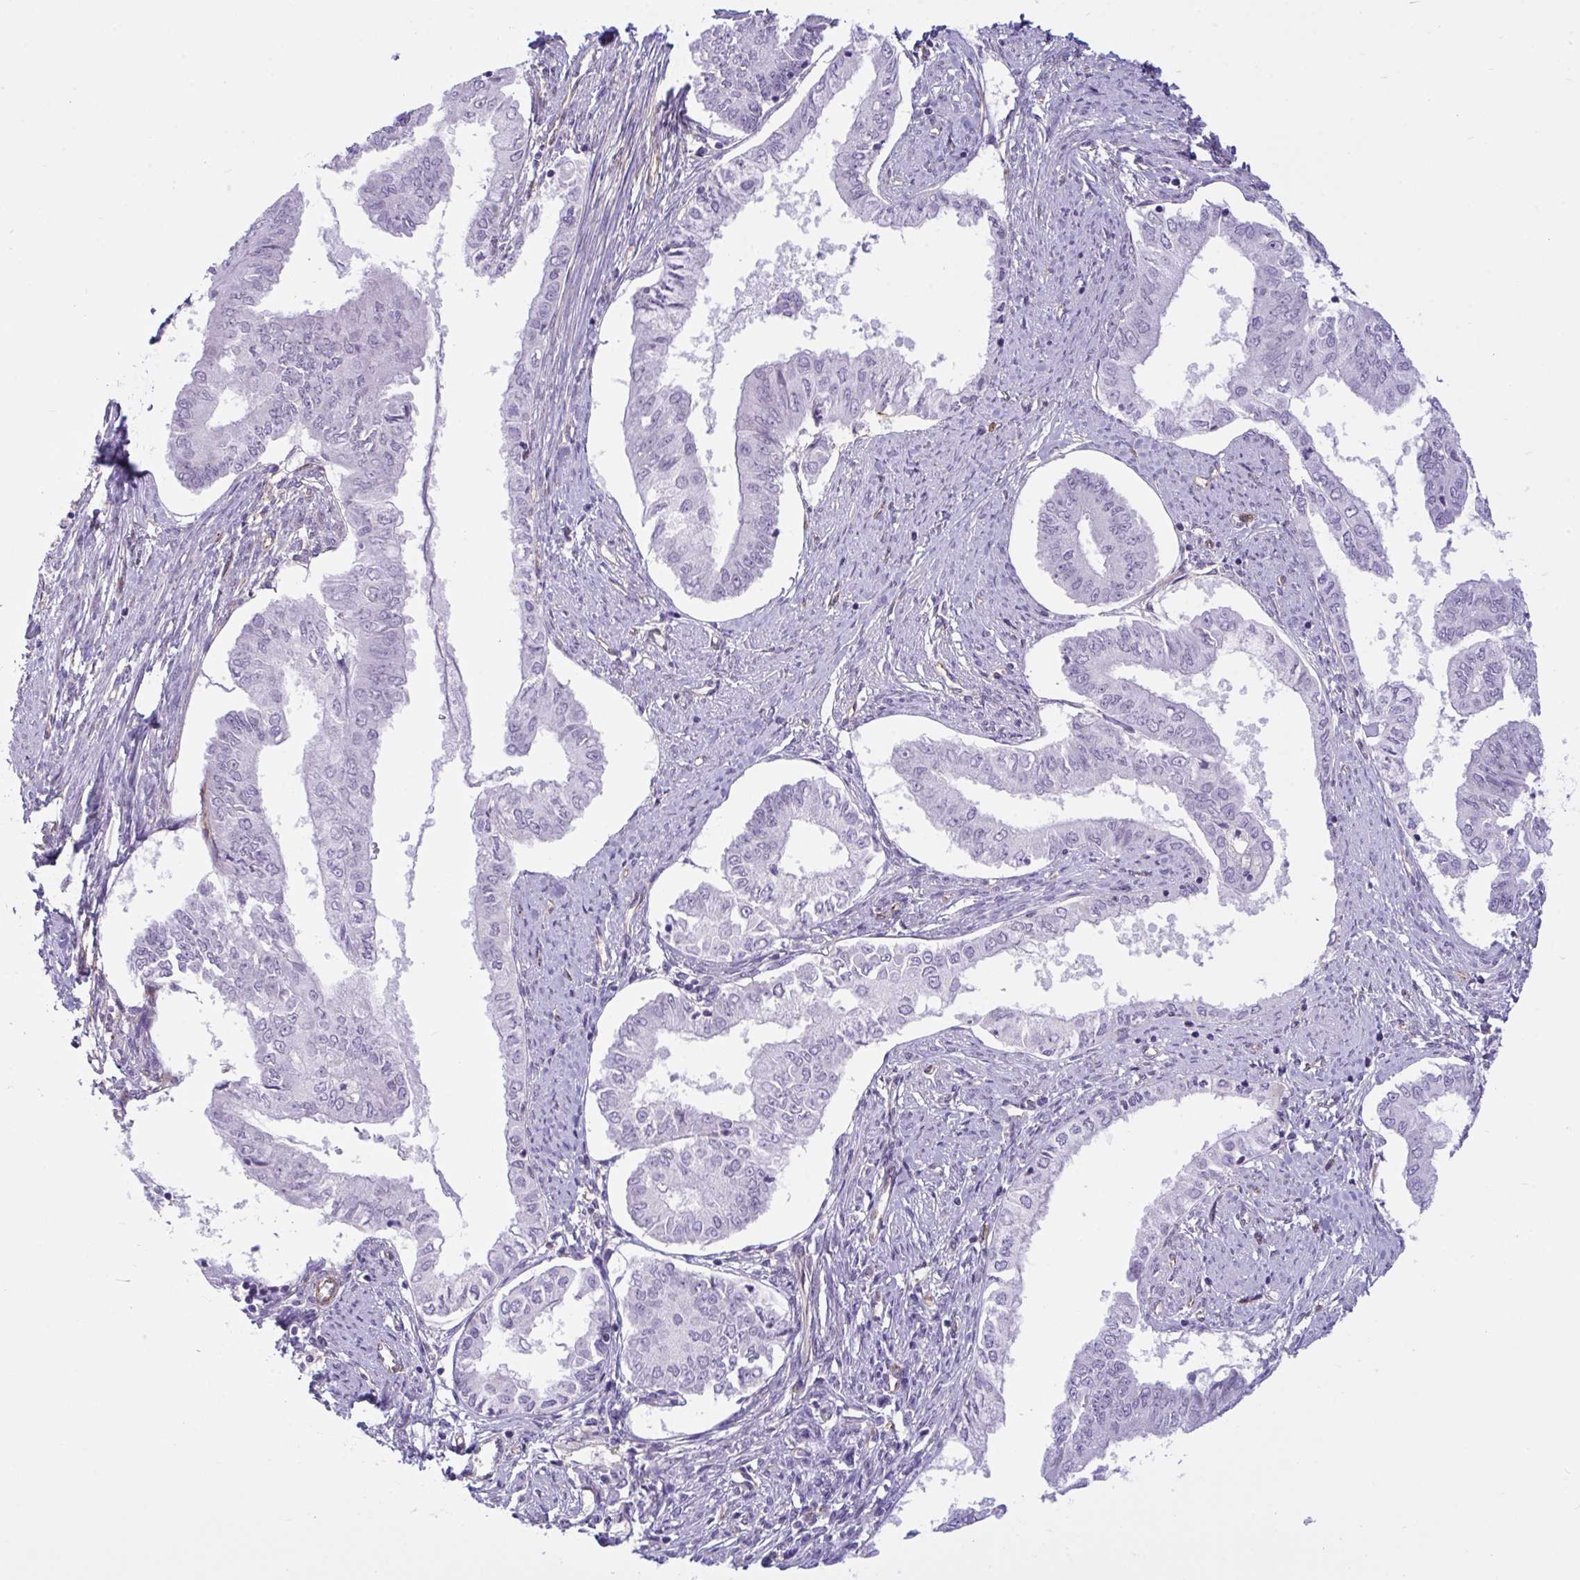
{"staining": {"intensity": "negative", "quantity": "none", "location": "none"}, "tissue": "endometrial cancer", "cell_type": "Tumor cells", "image_type": "cancer", "snomed": [{"axis": "morphology", "description": "Adenocarcinoma, NOS"}, {"axis": "topography", "description": "Endometrium"}], "caption": "Endometrial adenocarcinoma stained for a protein using IHC demonstrates no positivity tumor cells.", "gene": "PRRT4", "patient": {"sex": "female", "age": 76}}